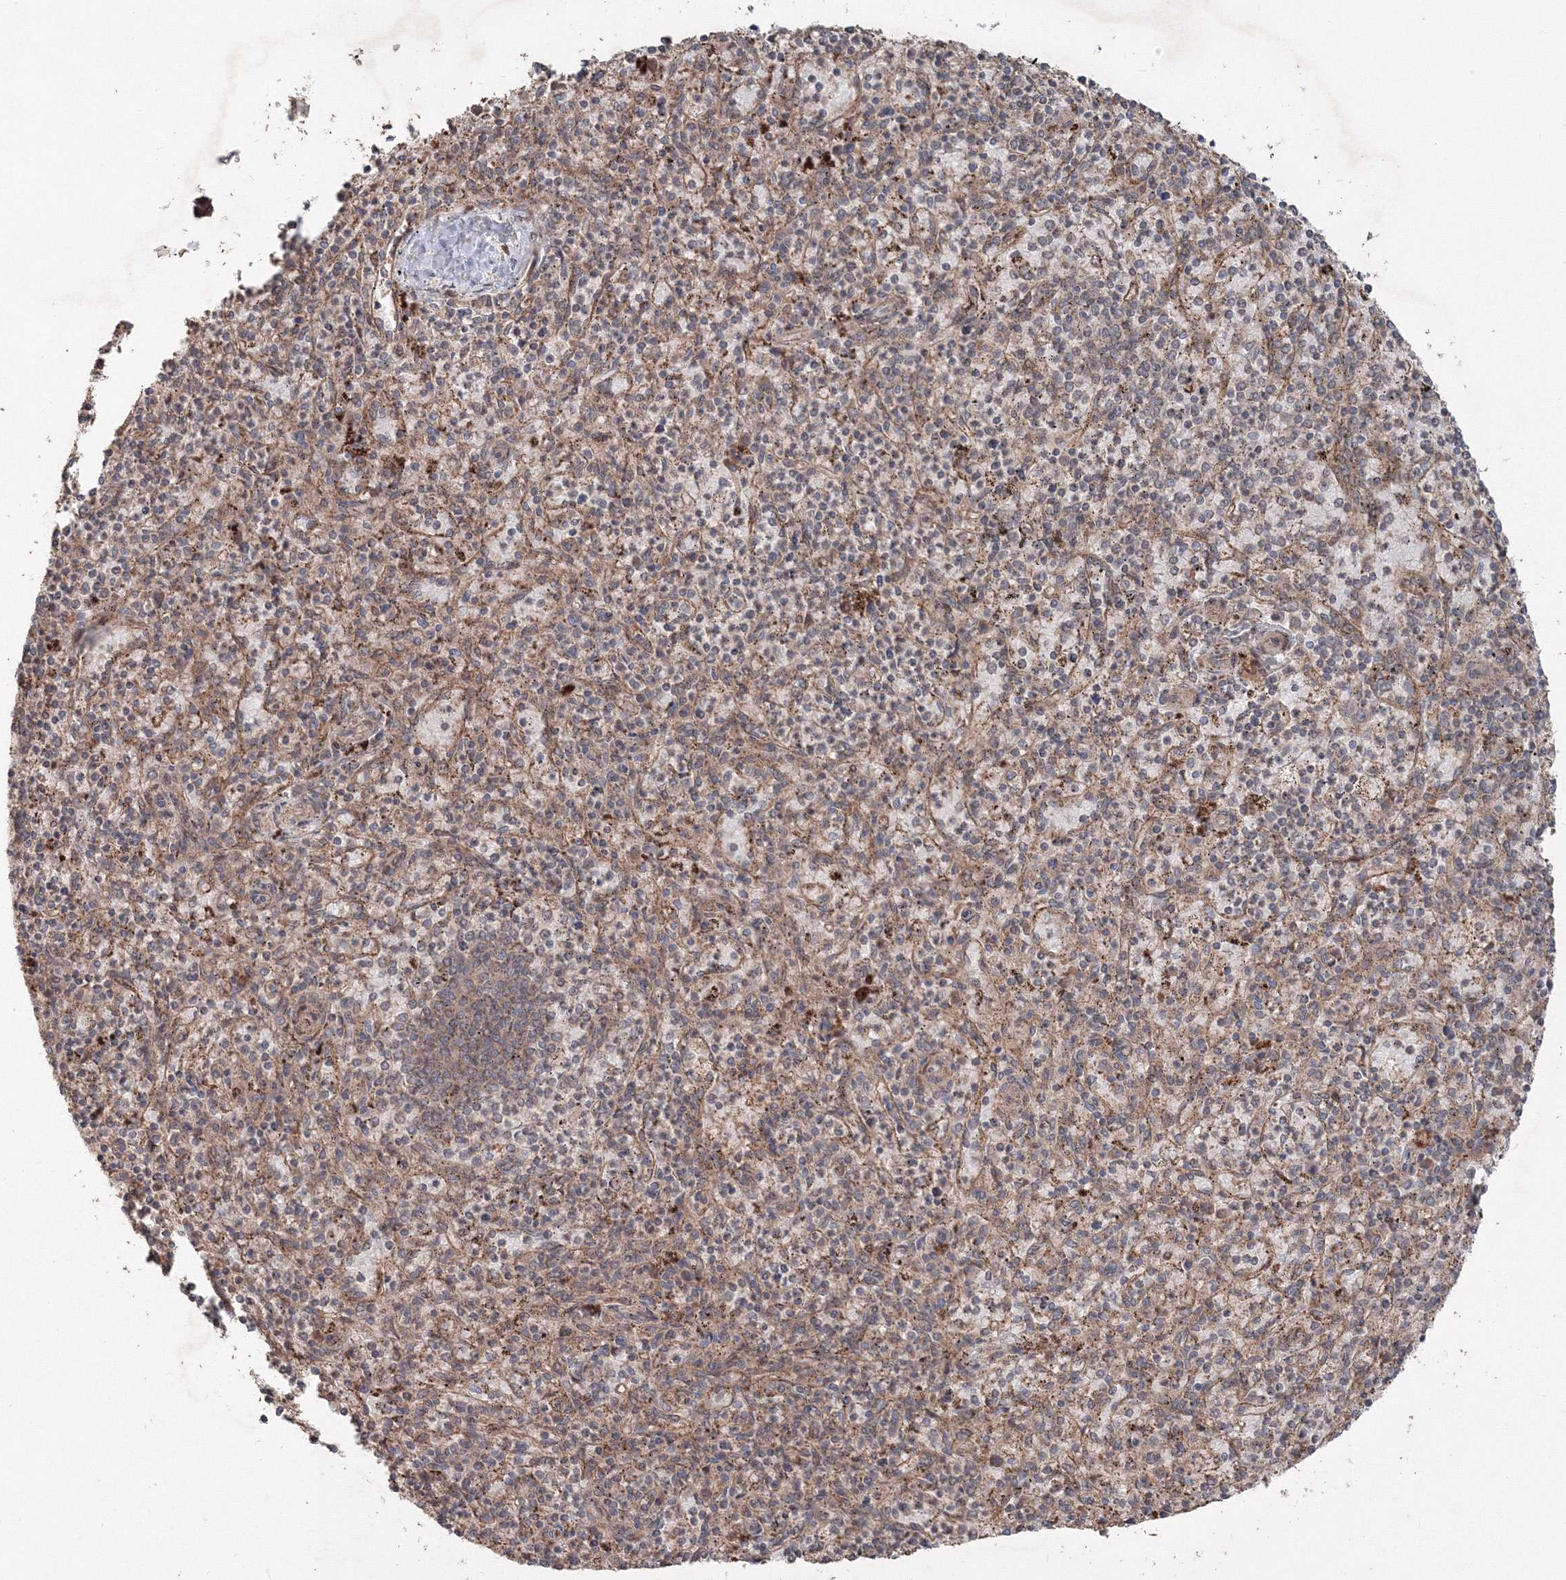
{"staining": {"intensity": "weak", "quantity": "<25%", "location": "cytoplasmic/membranous"}, "tissue": "spleen", "cell_type": "Cells in red pulp", "image_type": "normal", "snomed": [{"axis": "morphology", "description": "Normal tissue, NOS"}, {"axis": "topography", "description": "Spleen"}], "caption": "Human spleen stained for a protein using immunohistochemistry demonstrates no positivity in cells in red pulp.", "gene": "ANAPC16", "patient": {"sex": "male", "age": 72}}